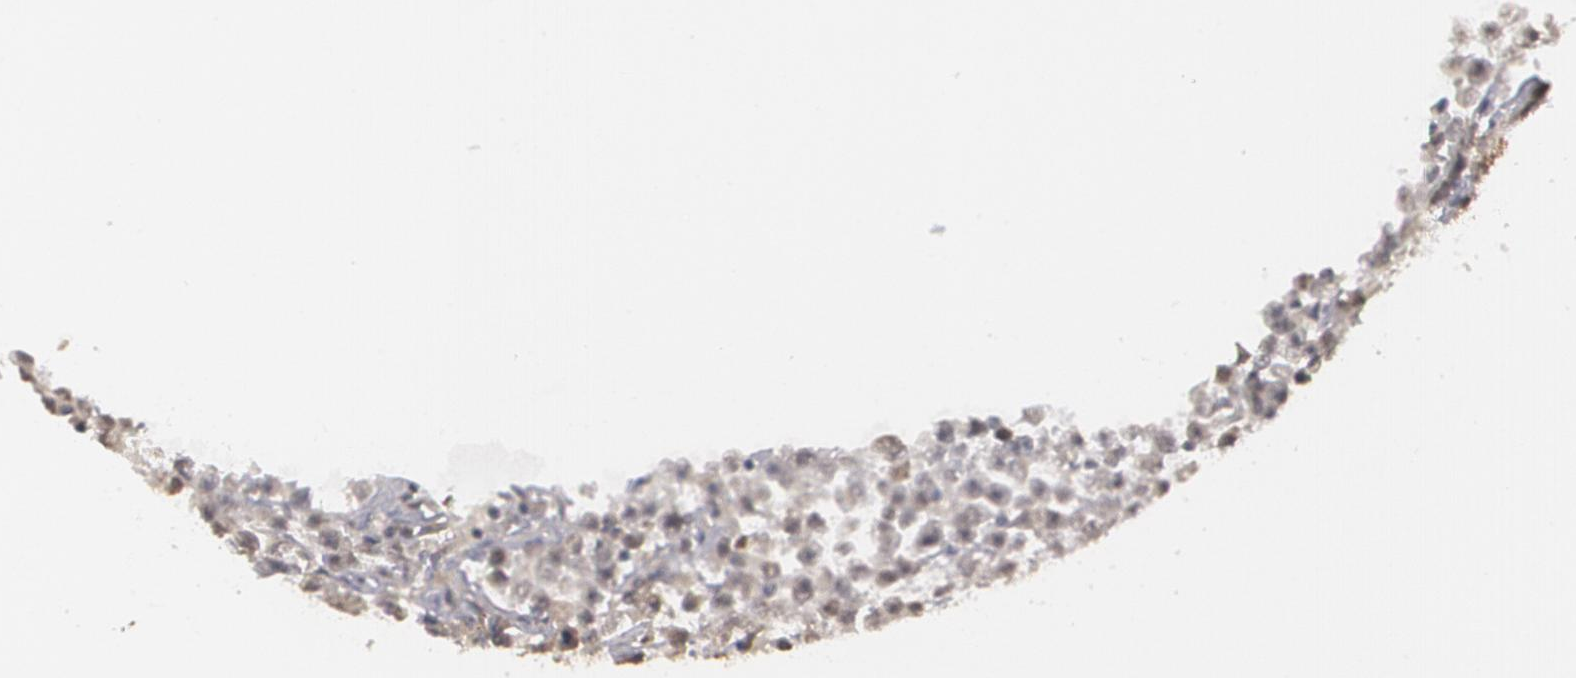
{"staining": {"intensity": "weak", "quantity": "25%-75%", "location": "nuclear"}, "tissue": "testis cancer", "cell_type": "Tumor cells", "image_type": "cancer", "snomed": [{"axis": "morphology", "description": "Seminoma, NOS"}, {"axis": "topography", "description": "Testis"}], "caption": "Human testis seminoma stained for a protein (brown) reveals weak nuclear positive expression in approximately 25%-75% of tumor cells.", "gene": "RRP7A", "patient": {"sex": "male", "age": 33}}